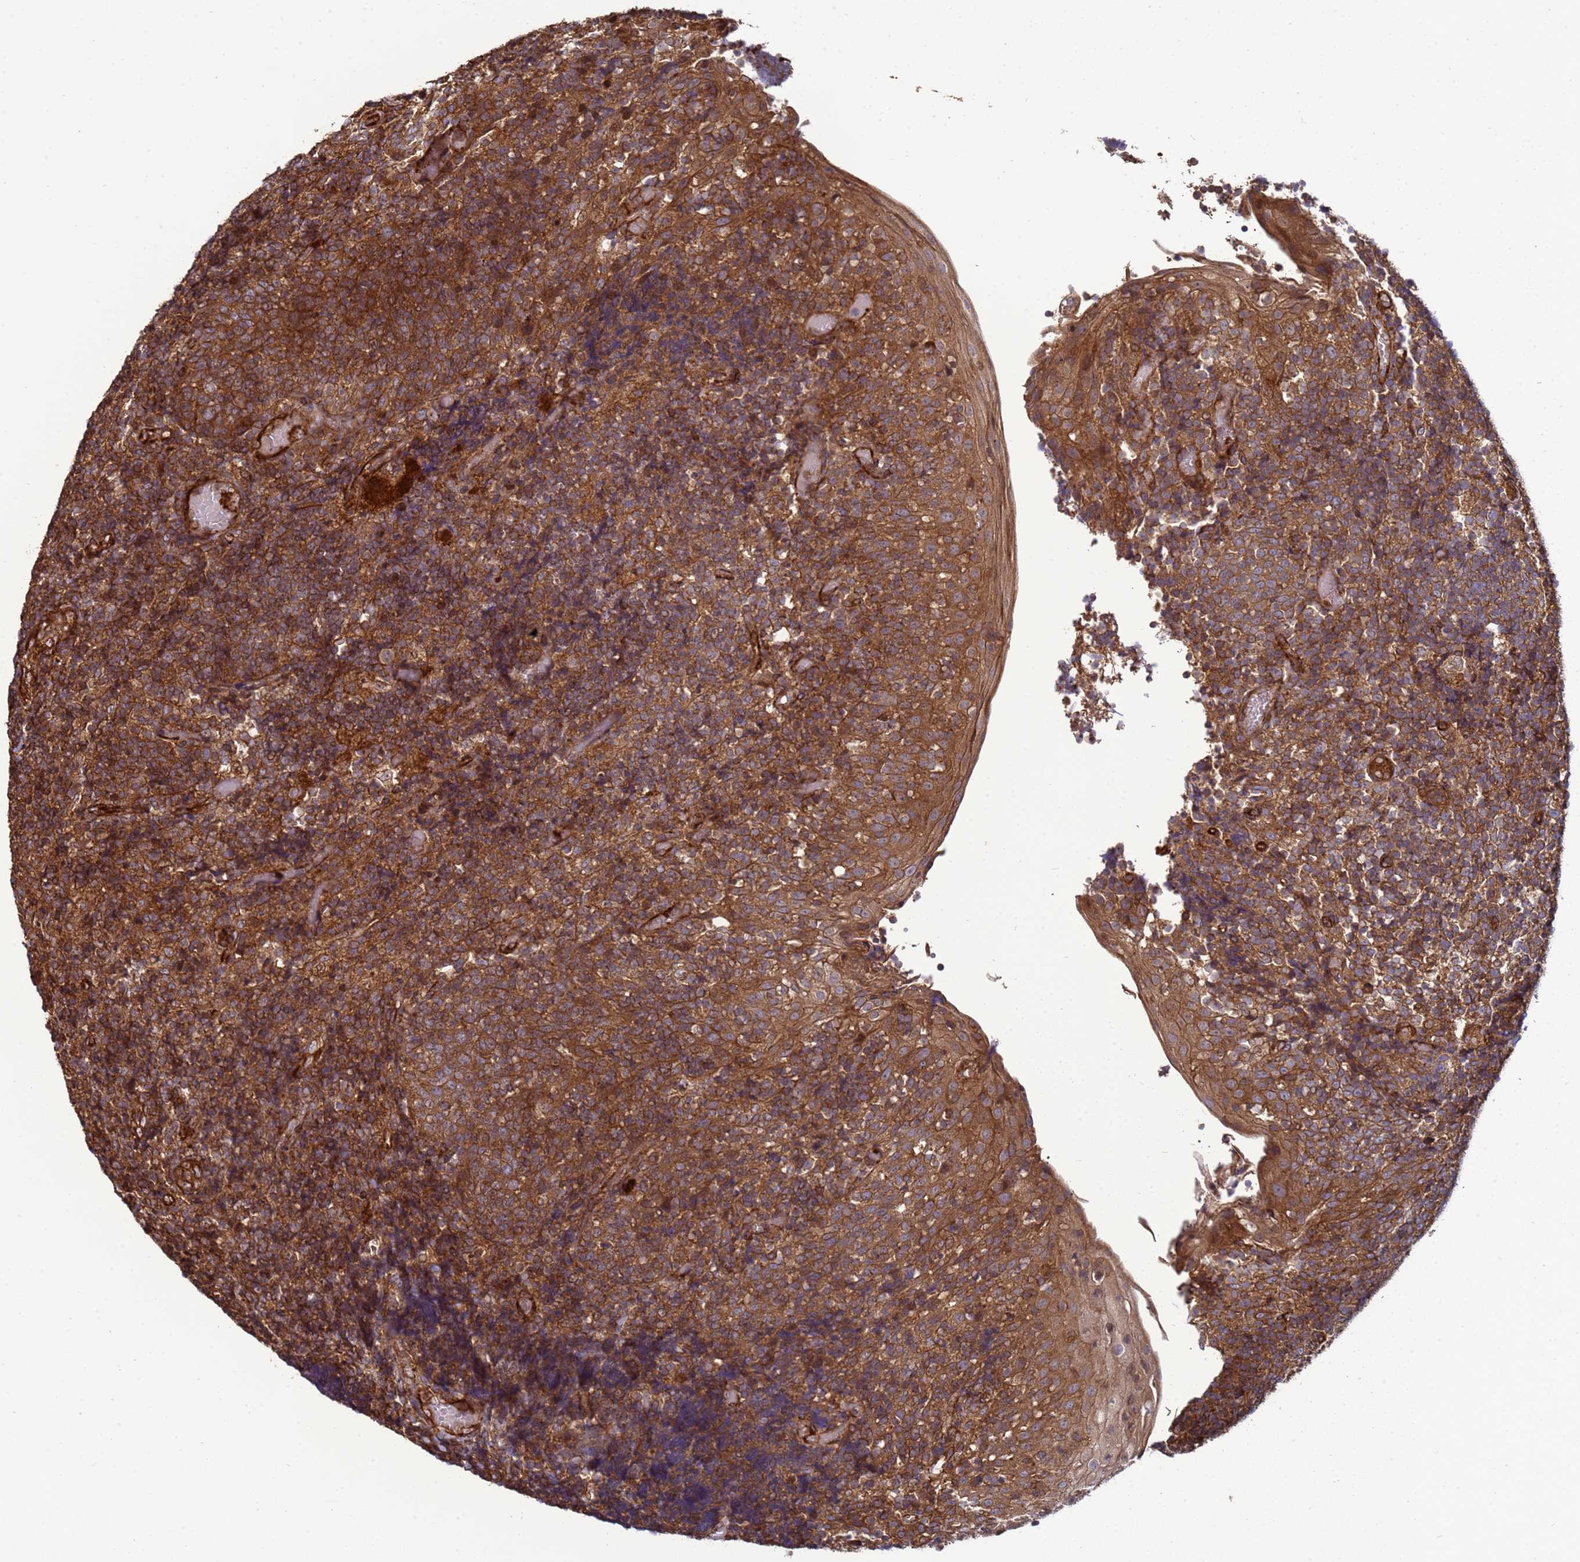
{"staining": {"intensity": "moderate", "quantity": ">75%", "location": "cytoplasmic/membranous"}, "tissue": "tonsil", "cell_type": "Germinal center cells", "image_type": "normal", "snomed": [{"axis": "morphology", "description": "Normal tissue, NOS"}, {"axis": "topography", "description": "Tonsil"}], "caption": "DAB immunohistochemical staining of unremarkable tonsil exhibits moderate cytoplasmic/membranous protein positivity in approximately >75% of germinal center cells.", "gene": "CNOT1", "patient": {"sex": "female", "age": 19}}